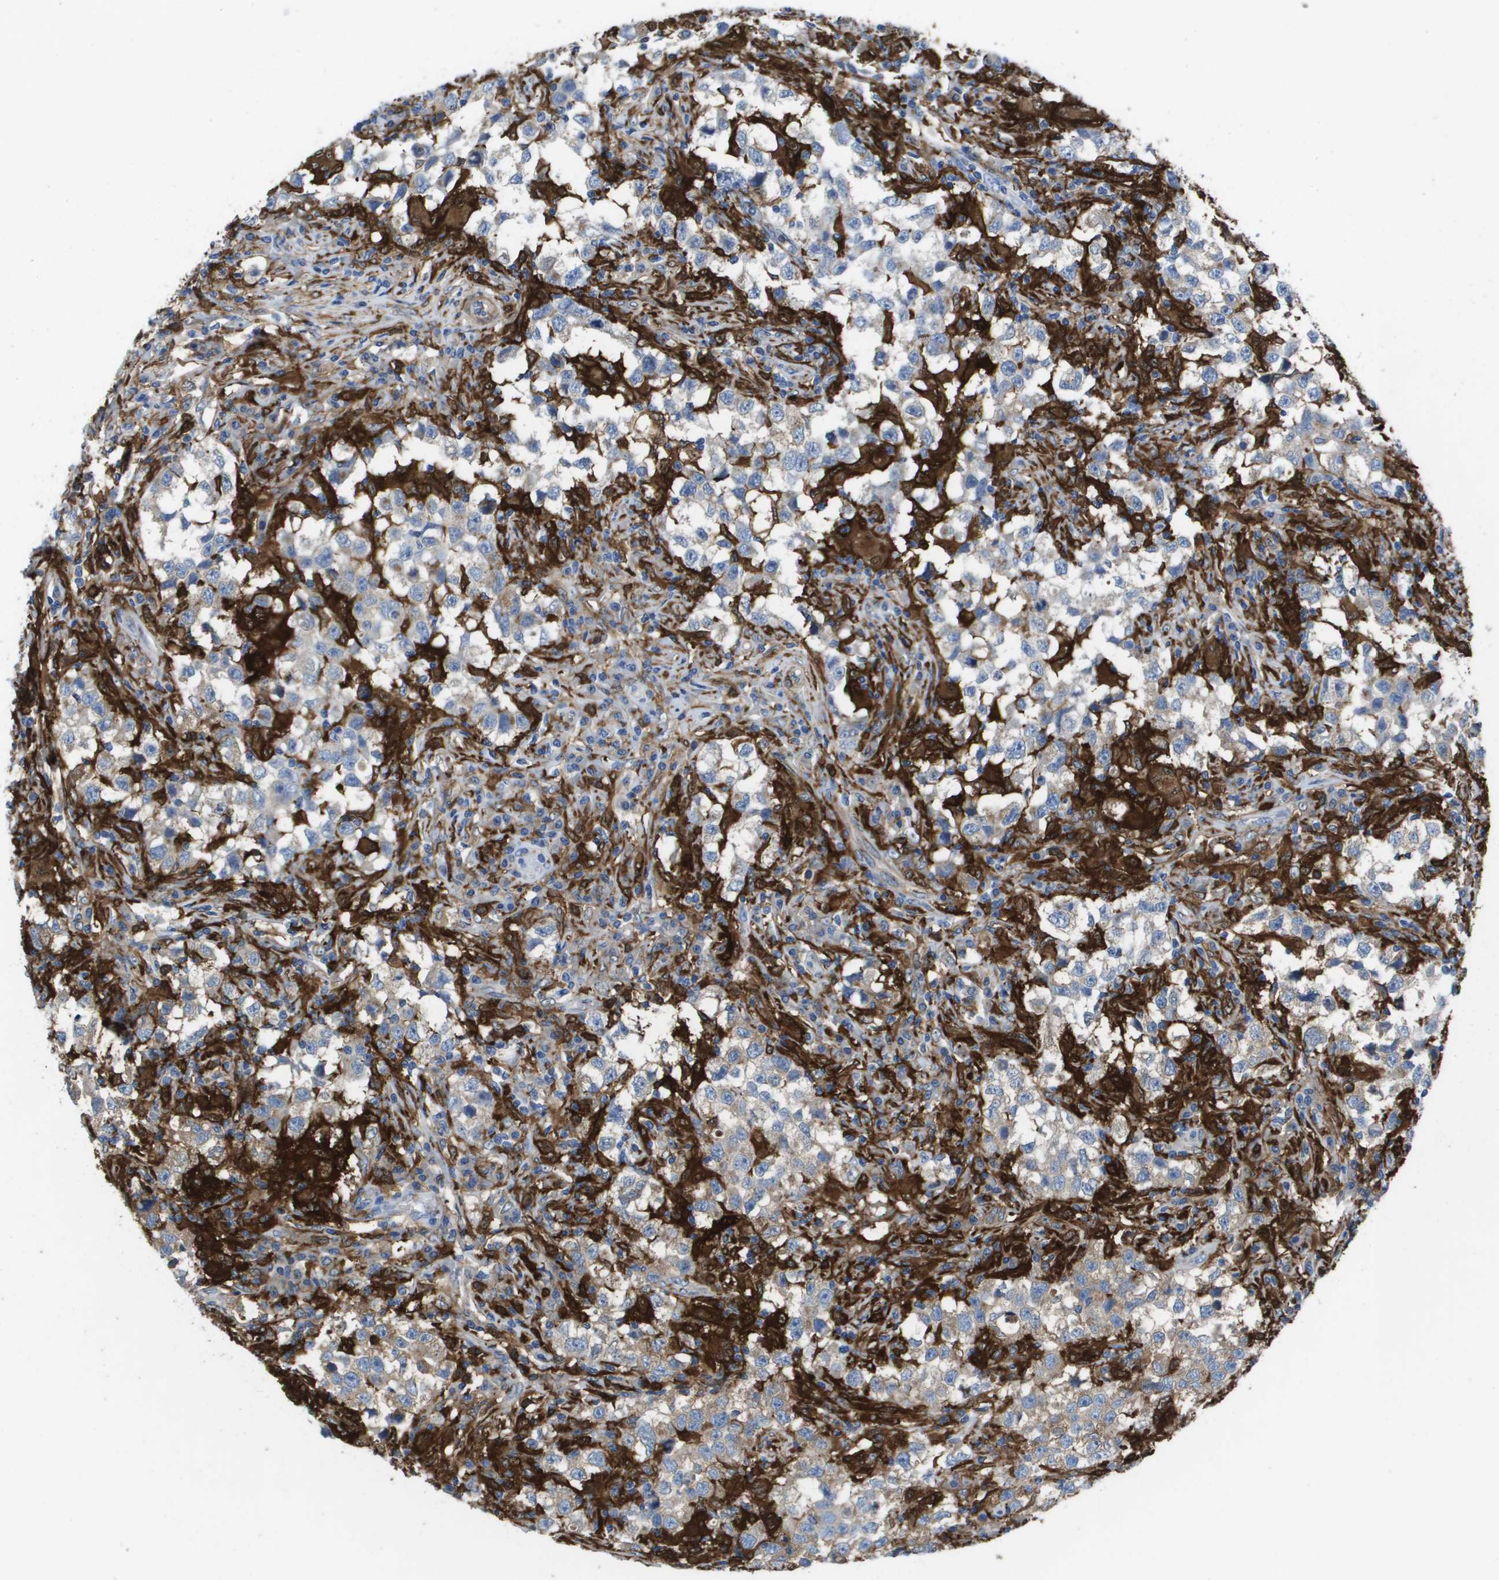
{"staining": {"intensity": "weak", "quantity": "<25%", "location": "cytoplasmic/membranous"}, "tissue": "testis cancer", "cell_type": "Tumor cells", "image_type": "cancer", "snomed": [{"axis": "morphology", "description": "Carcinoma, Embryonal, NOS"}, {"axis": "topography", "description": "Testis"}], "caption": "Immunohistochemistry (IHC) micrograph of human testis cancer (embryonal carcinoma) stained for a protein (brown), which exhibits no staining in tumor cells. Brightfield microscopy of immunohistochemistry stained with DAB (3,3'-diaminobenzidine) (brown) and hematoxylin (blue), captured at high magnification.", "gene": "SLC37A2", "patient": {"sex": "male", "age": 21}}